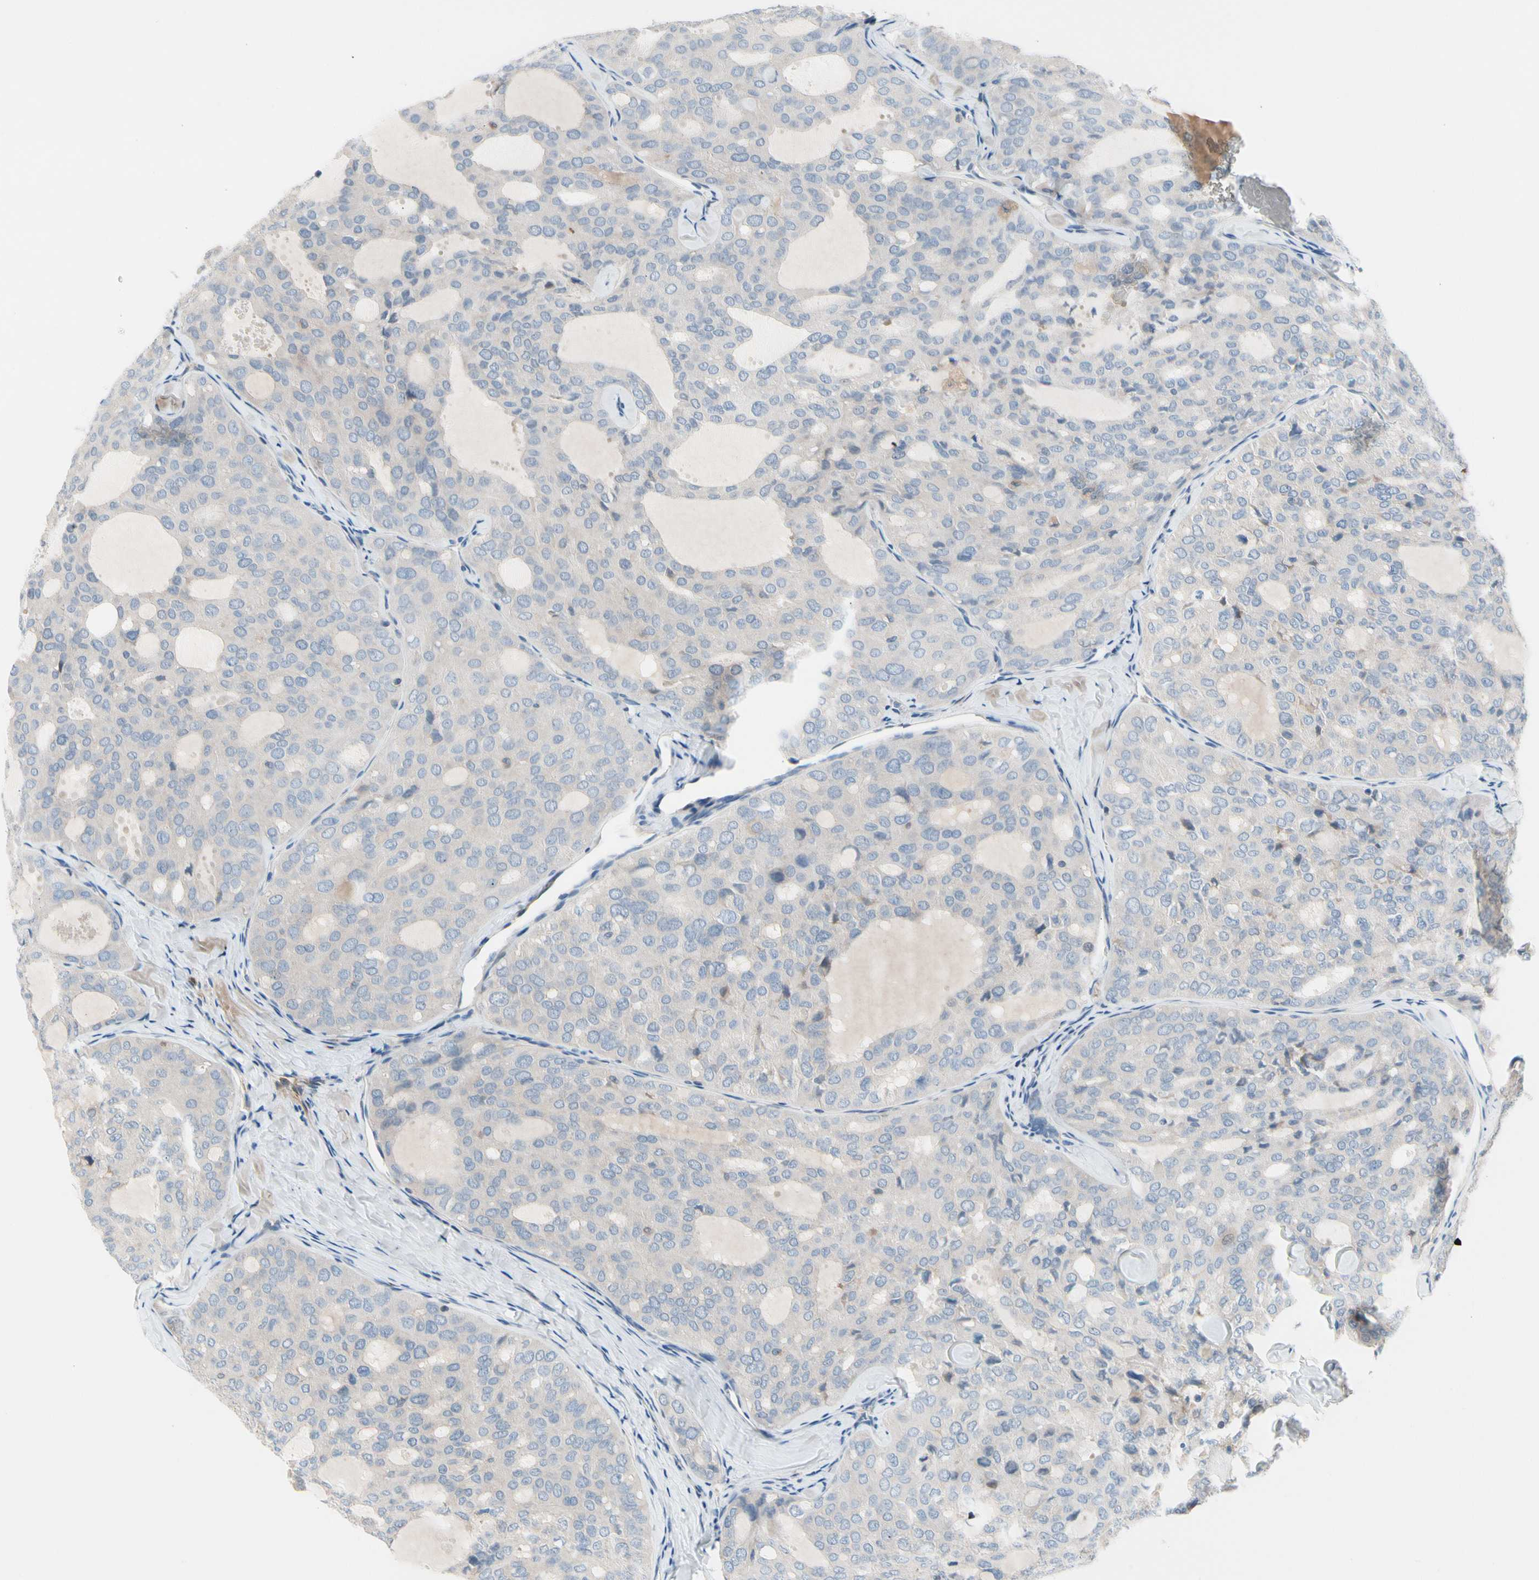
{"staining": {"intensity": "negative", "quantity": "none", "location": "none"}, "tissue": "thyroid cancer", "cell_type": "Tumor cells", "image_type": "cancer", "snomed": [{"axis": "morphology", "description": "Follicular adenoma carcinoma, NOS"}, {"axis": "topography", "description": "Thyroid gland"}], "caption": "This is a photomicrograph of immunohistochemistry staining of thyroid cancer, which shows no expression in tumor cells.", "gene": "MAP3K3", "patient": {"sex": "male", "age": 75}}